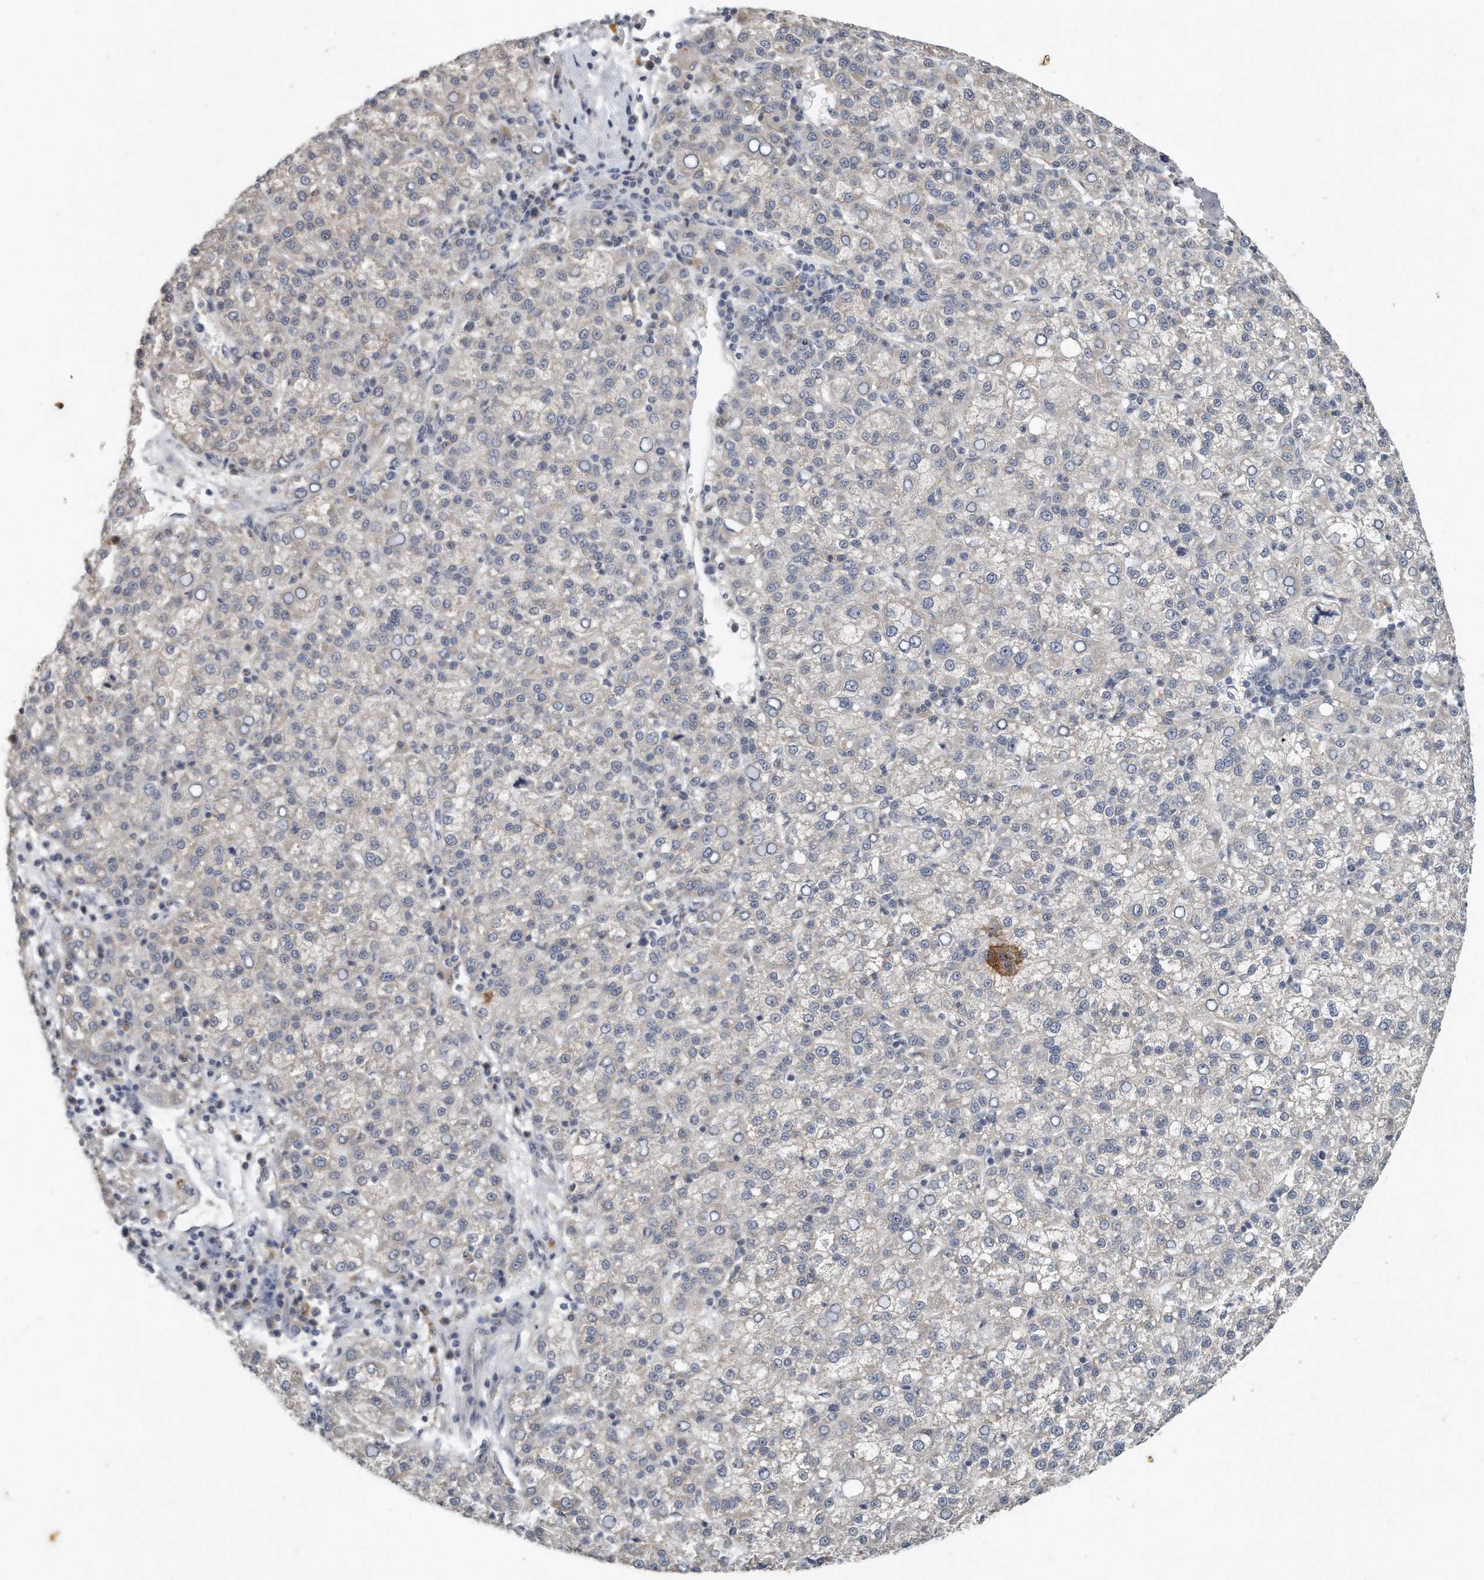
{"staining": {"intensity": "negative", "quantity": "none", "location": "none"}, "tissue": "liver cancer", "cell_type": "Tumor cells", "image_type": "cancer", "snomed": [{"axis": "morphology", "description": "Carcinoma, Hepatocellular, NOS"}, {"axis": "topography", "description": "Liver"}], "caption": "Tumor cells are negative for protein expression in human hepatocellular carcinoma (liver).", "gene": "CAMK1", "patient": {"sex": "female", "age": 58}}